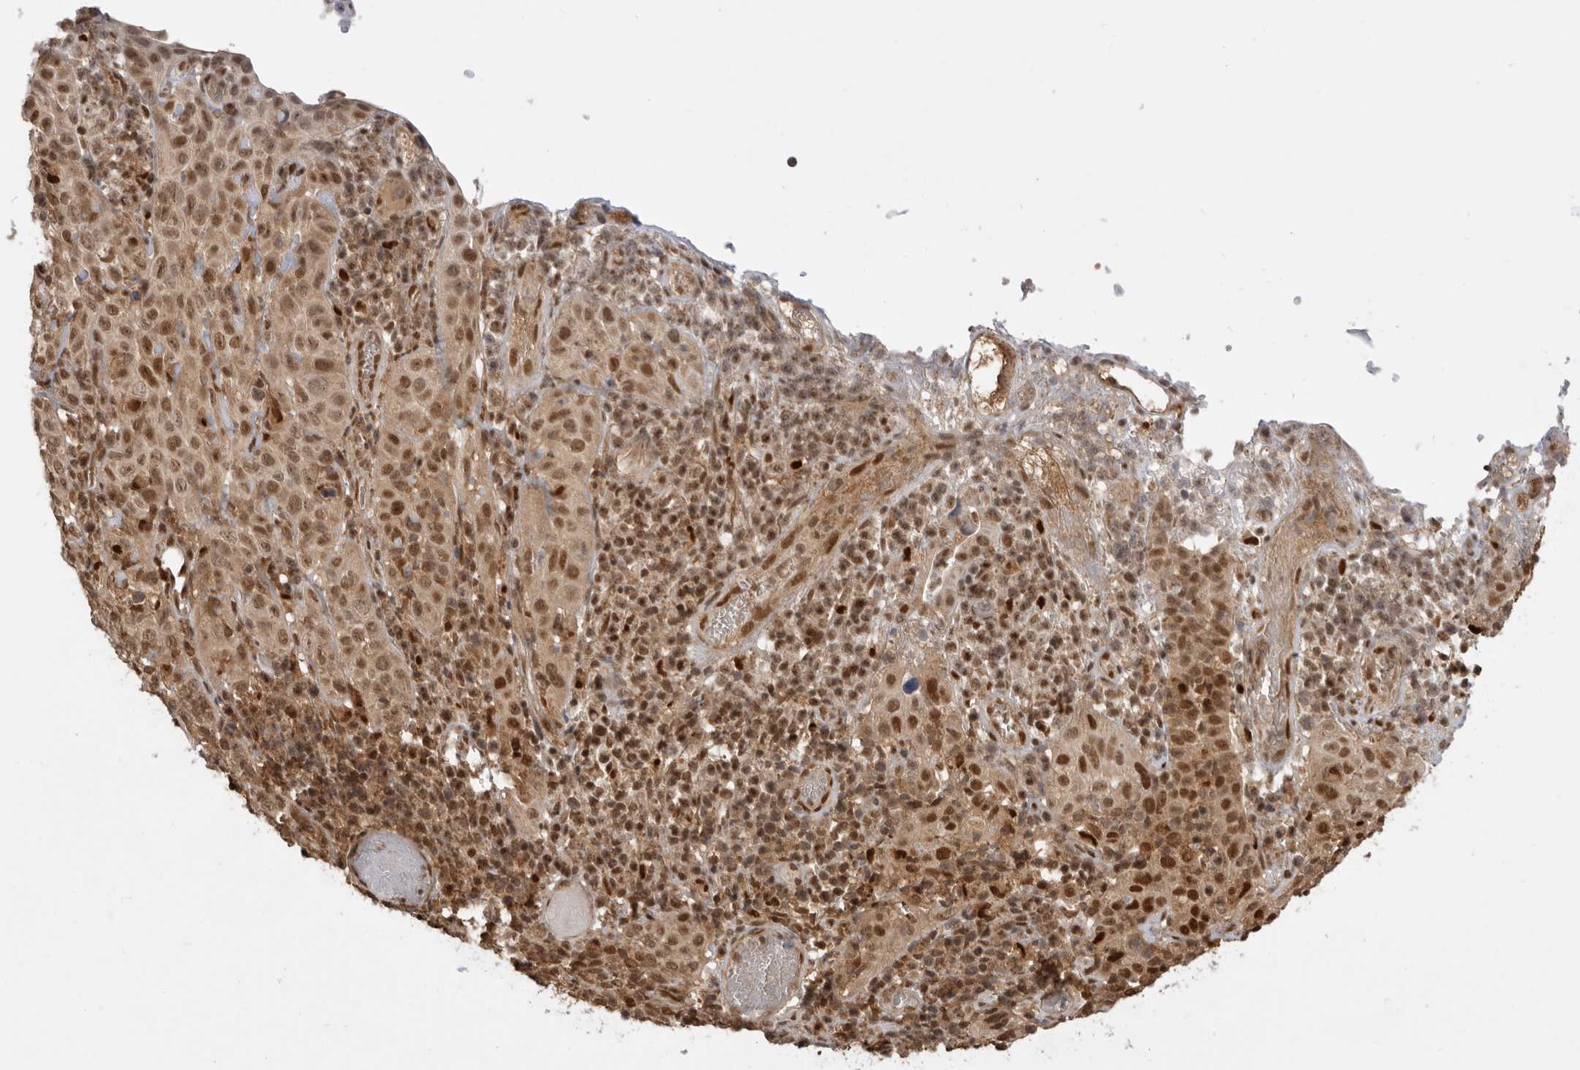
{"staining": {"intensity": "moderate", "quantity": ">75%", "location": "cytoplasmic/membranous,nuclear"}, "tissue": "cervical cancer", "cell_type": "Tumor cells", "image_type": "cancer", "snomed": [{"axis": "morphology", "description": "Squamous cell carcinoma, NOS"}, {"axis": "topography", "description": "Cervix"}], "caption": "Squamous cell carcinoma (cervical) stained for a protein (brown) exhibits moderate cytoplasmic/membranous and nuclear positive staining in approximately >75% of tumor cells.", "gene": "ADPRS", "patient": {"sex": "female", "age": 46}}